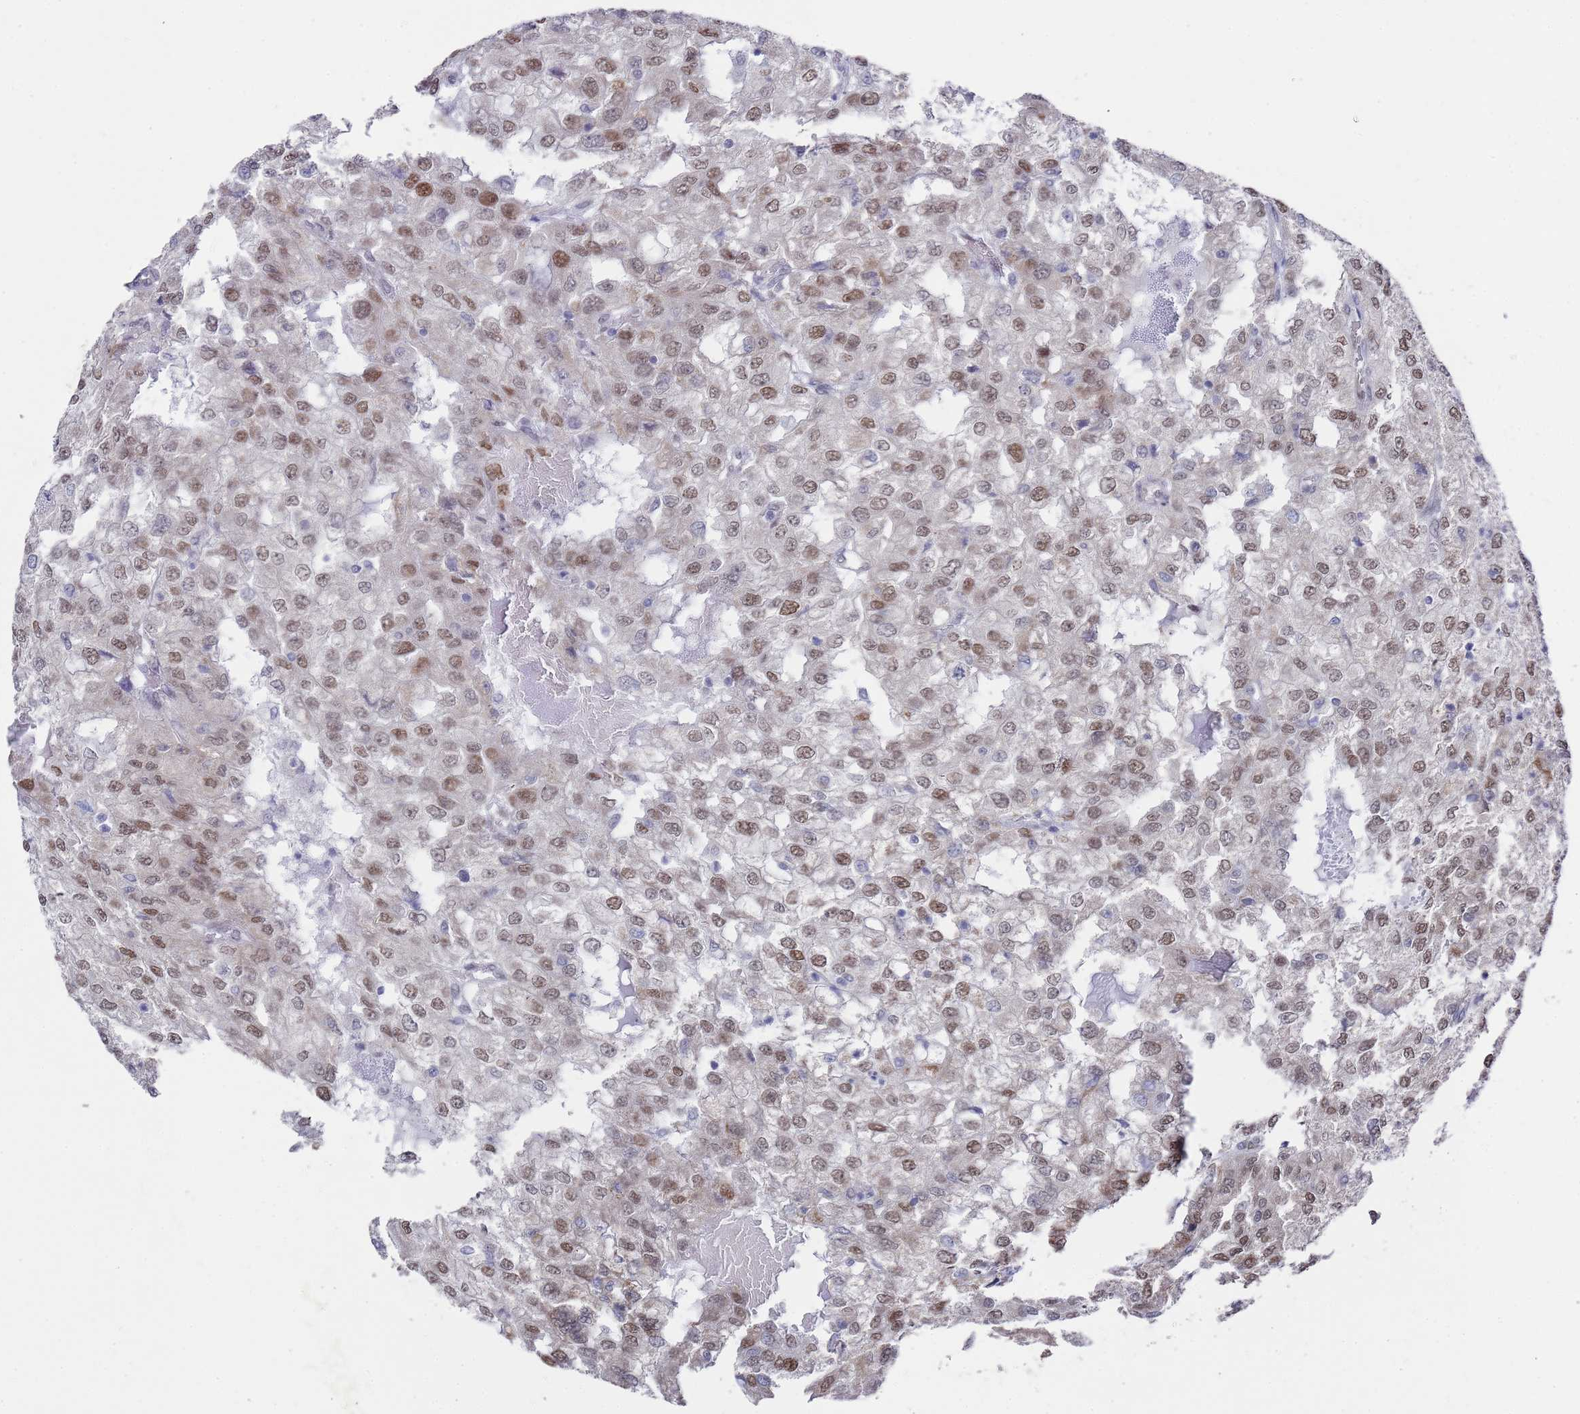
{"staining": {"intensity": "moderate", "quantity": ">75%", "location": "nuclear"}, "tissue": "renal cancer", "cell_type": "Tumor cells", "image_type": "cancer", "snomed": [{"axis": "morphology", "description": "Adenocarcinoma, NOS"}, {"axis": "topography", "description": "Kidney"}], "caption": "Human renal cancer stained with a protein marker exhibits moderate staining in tumor cells.", "gene": "COPS6", "patient": {"sex": "female", "age": 54}}